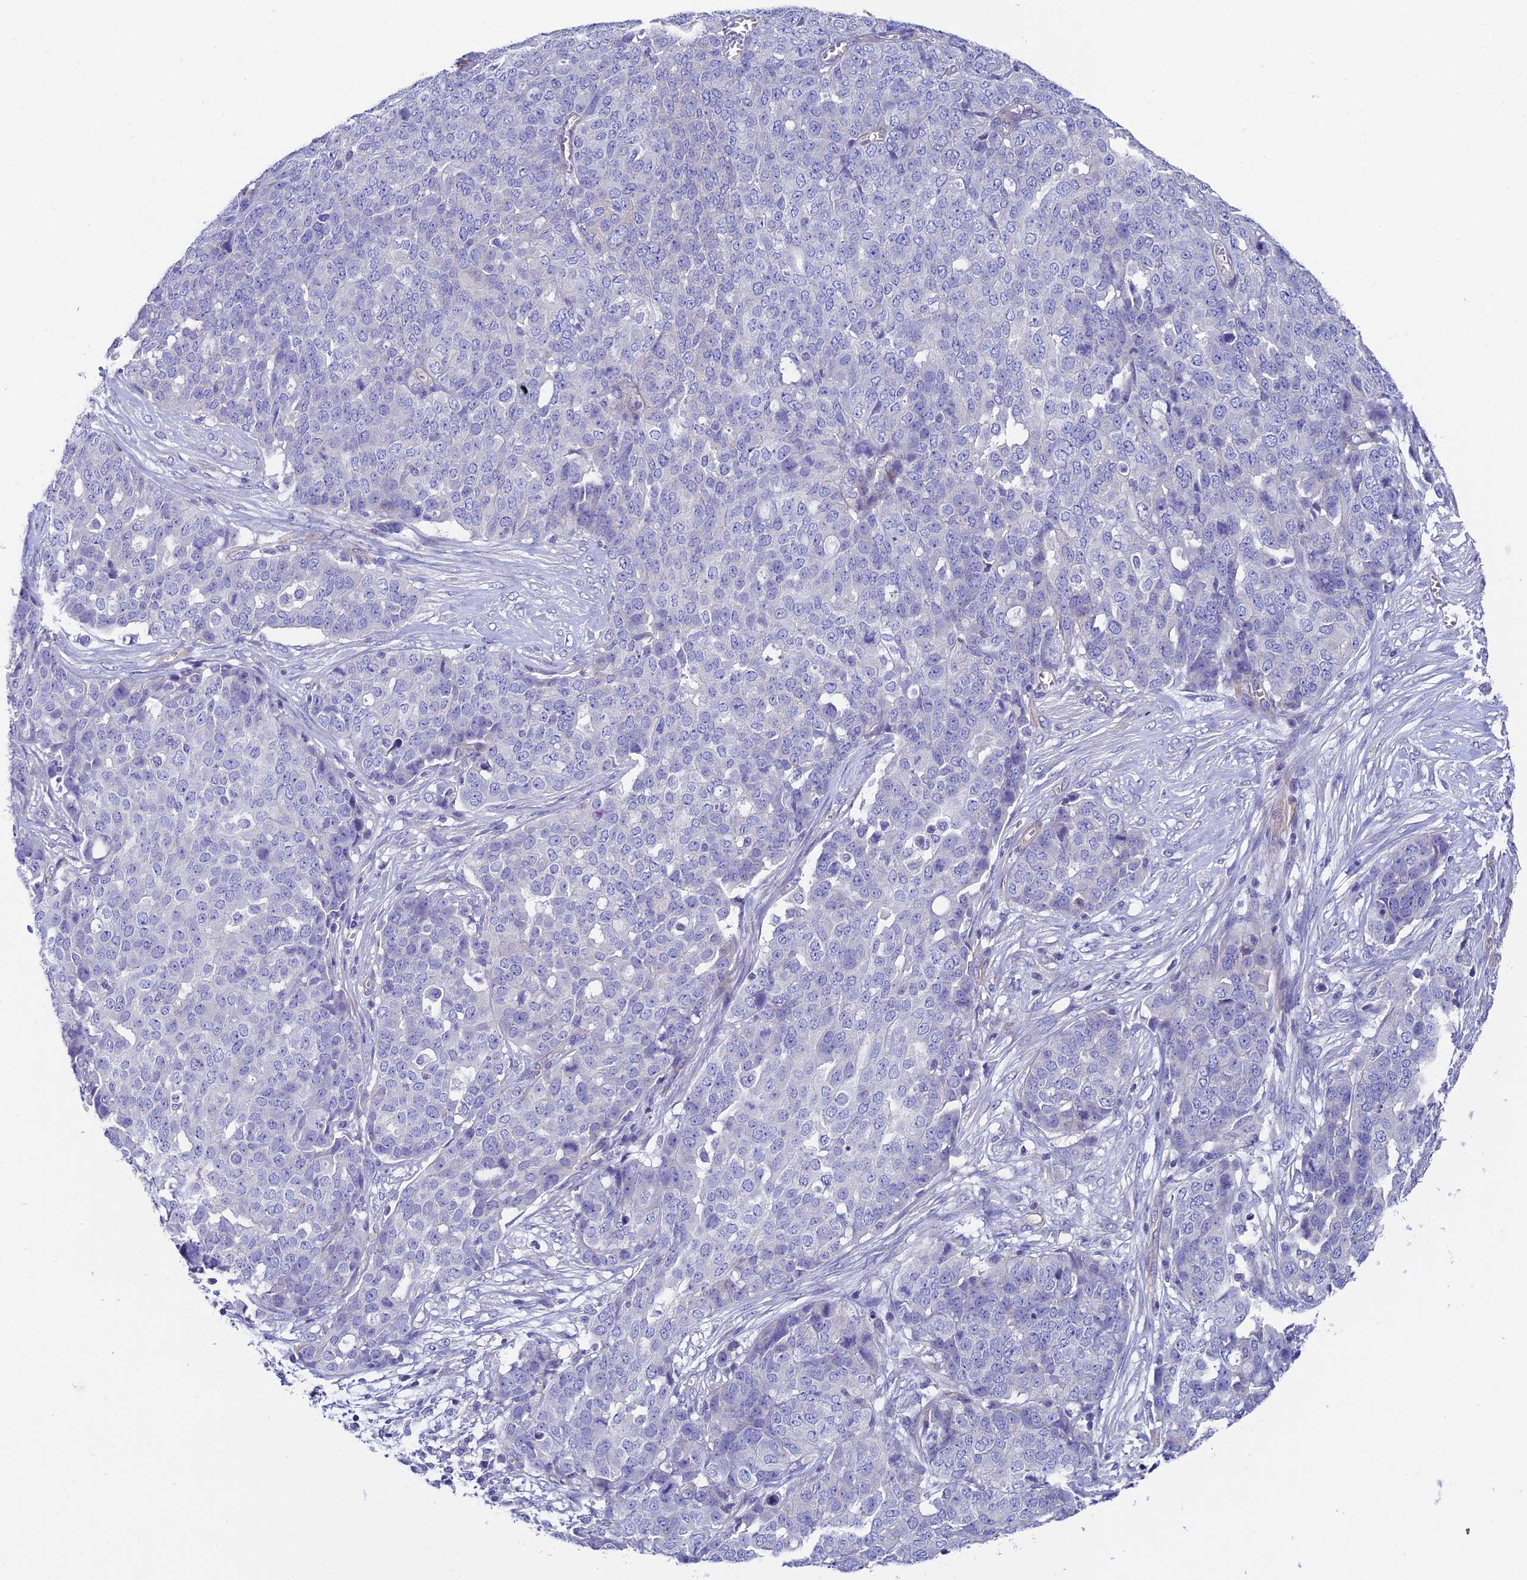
{"staining": {"intensity": "negative", "quantity": "none", "location": "none"}, "tissue": "ovarian cancer", "cell_type": "Tumor cells", "image_type": "cancer", "snomed": [{"axis": "morphology", "description": "Cystadenocarcinoma, serous, NOS"}, {"axis": "topography", "description": "Soft tissue"}, {"axis": "topography", "description": "Ovary"}], "caption": "Ovarian cancer (serous cystadenocarcinoma) was stained to show a protein in brown. There is no significant expression in tumor cells. Nuclei are stained in blue.", "gene": "PPFIA3", "patient": {"sex": "female", "age": 57}}